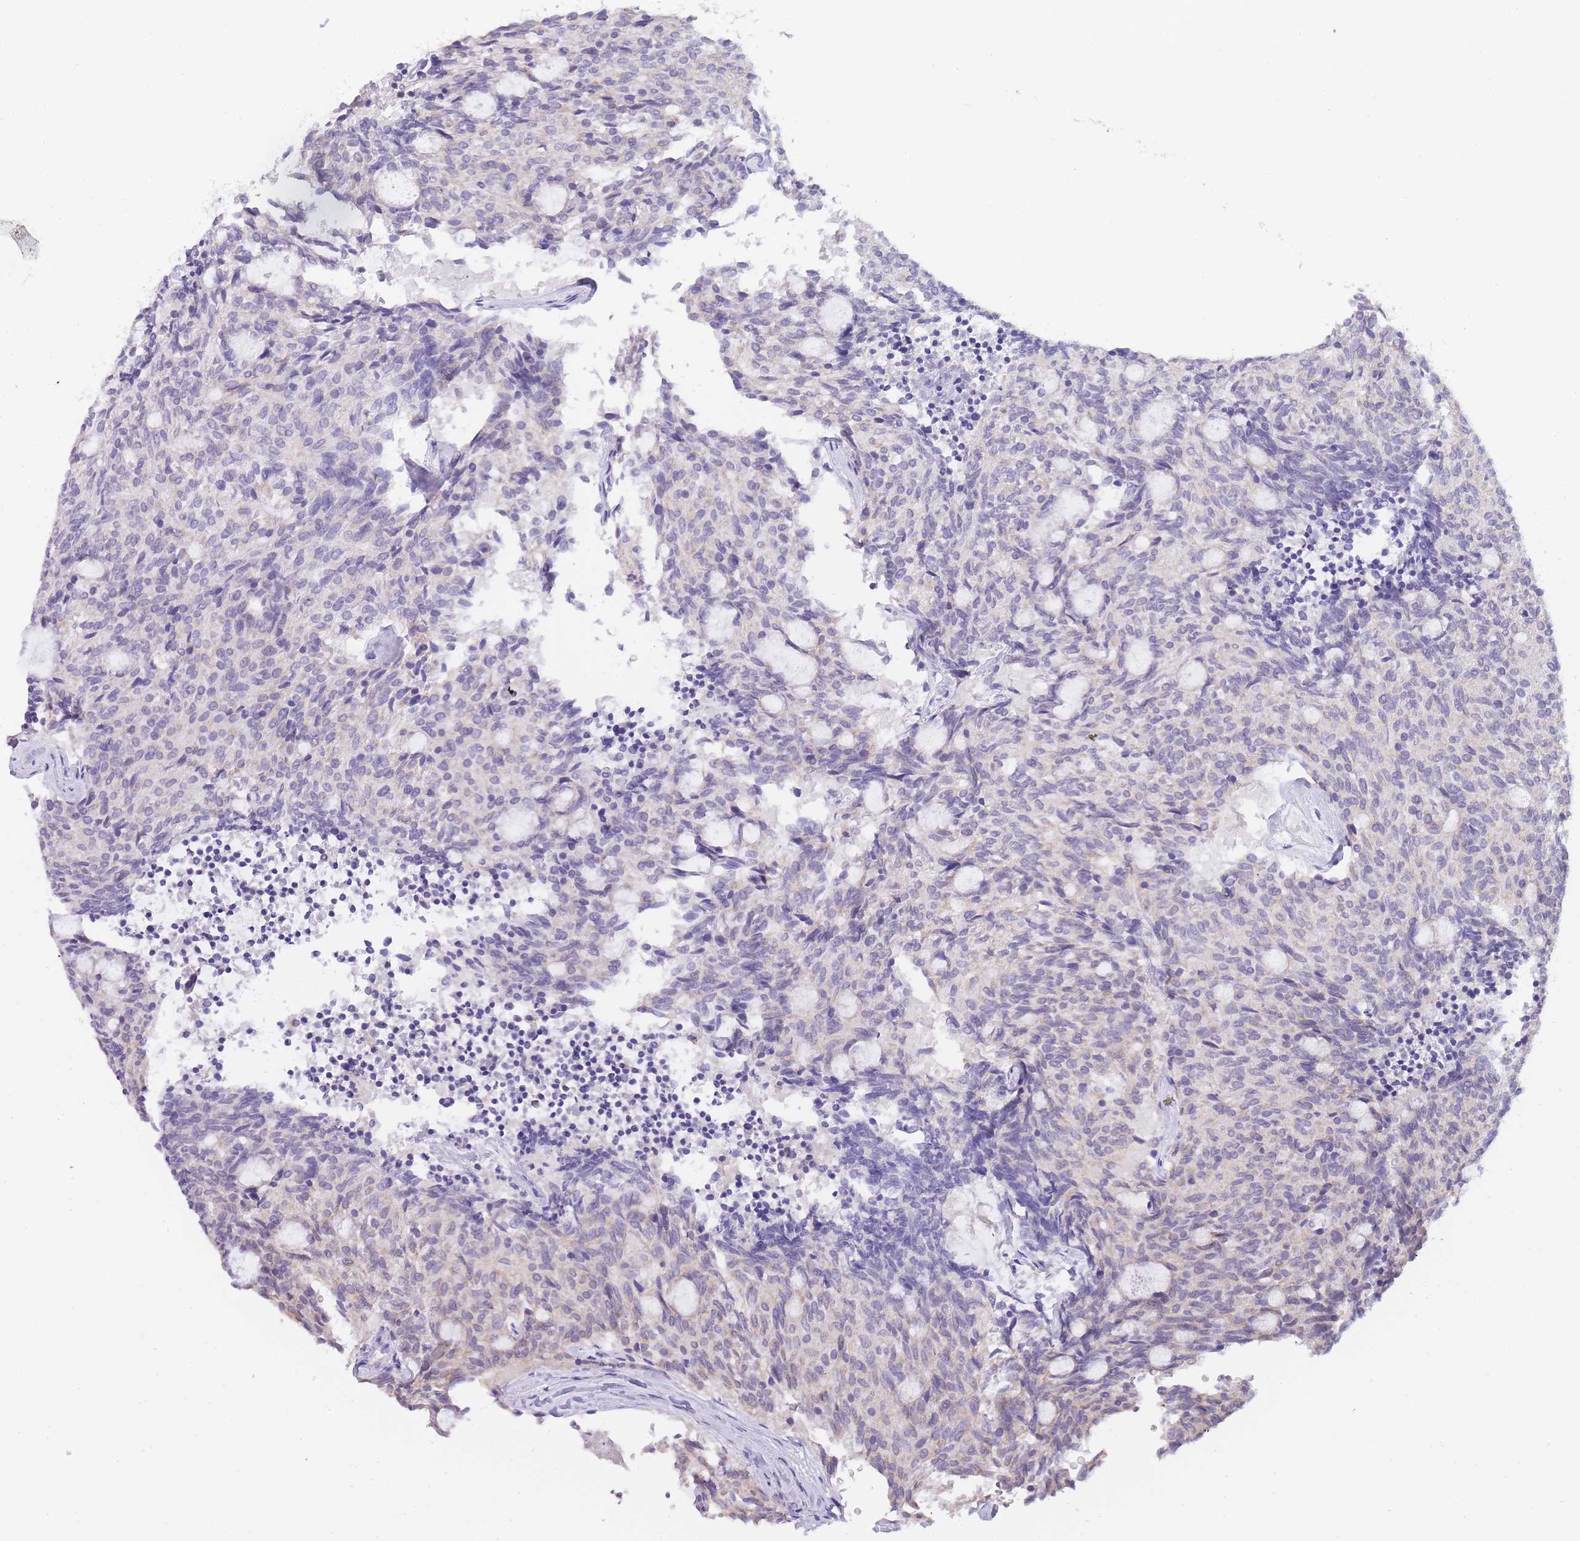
{"staining": {"intensity": "negative", "quantity": "none", "location": "none"}, "tissue": "carcinoid", "cell_type": "Tumor cells", "image_type": "cancer", "snomed": [{"axis": "morphology", "description": "Carcinoid, malignant, NOS"}, {"axis": "topography", "description": "Pancreas"}], "caption": "Immunohistochemistry histopathology image of human malignant carcinoid stained for a protein (brown), which displays no positivity in tumor cells.", "gene": "FRAT2", "patient": {"sex": "female", "age": 54}}